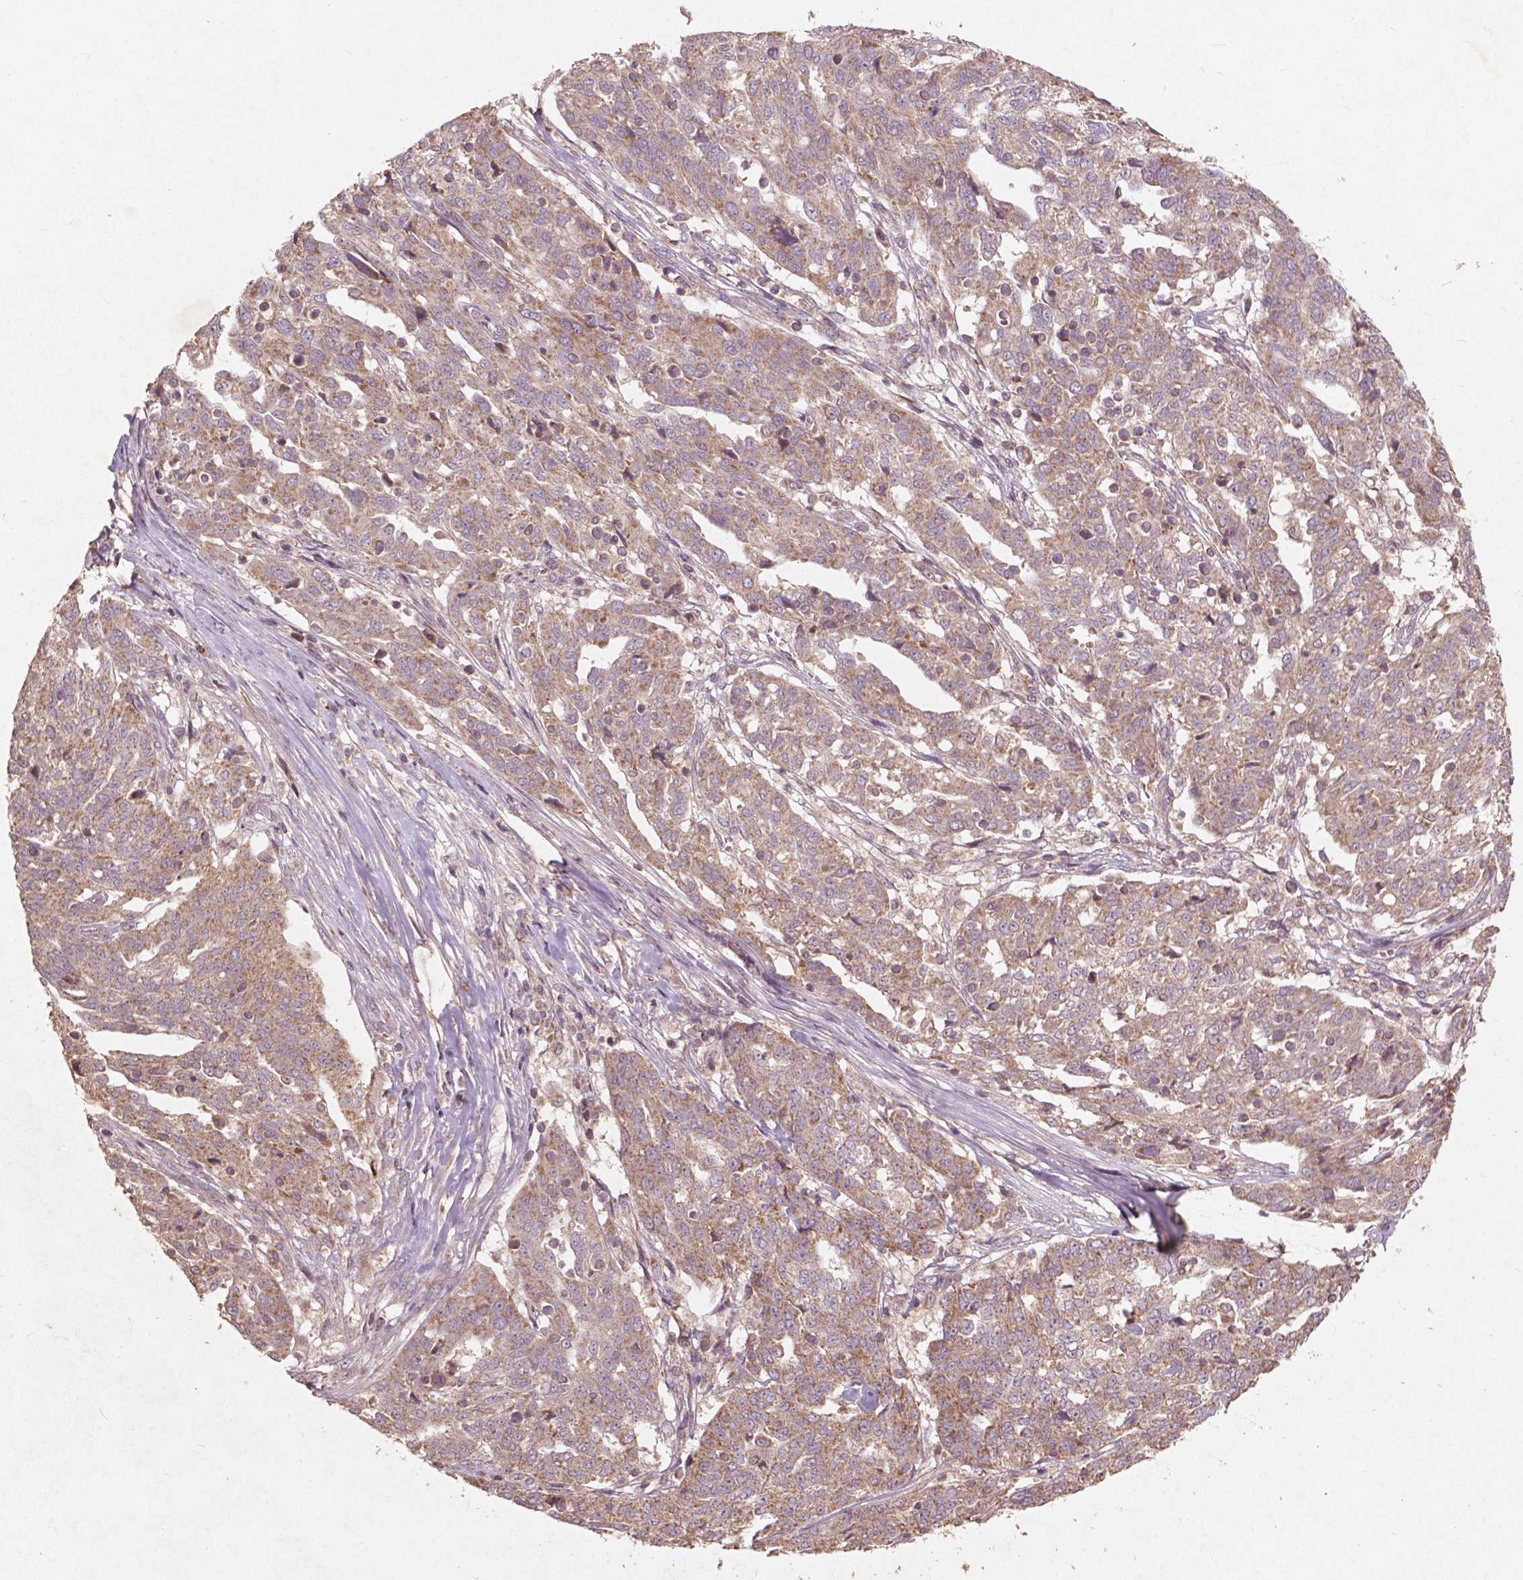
{"staining": {"intensity": "moderate", "quantity": ">75%", "location": "cytoplasmic/membranous"}, "tissue": "ovarian cancer", "cell_type": "Tumor cells", "image_type": "cancer", "snomed": [{"axis": "morphology", "description": "Cystadenocarcinoma, serous, NOS"}, {"axis": "topography", "description": "Ovary"}], "caption": "Ovarian serous cystadenocarcinoma stained with DAB immunohistochemistry shows medium levels of moderate cytoplasmic/membranous staining in approximately >75% of tumor cells. The staining was performed using DAB (3,3'-diaminobenzidine), with brown indicating positive protein expression. Nuclei are stained blue with hematoxylin.", "gene": "ST6GALNAC5", "patient": {"sex": "female", "age": 67}}